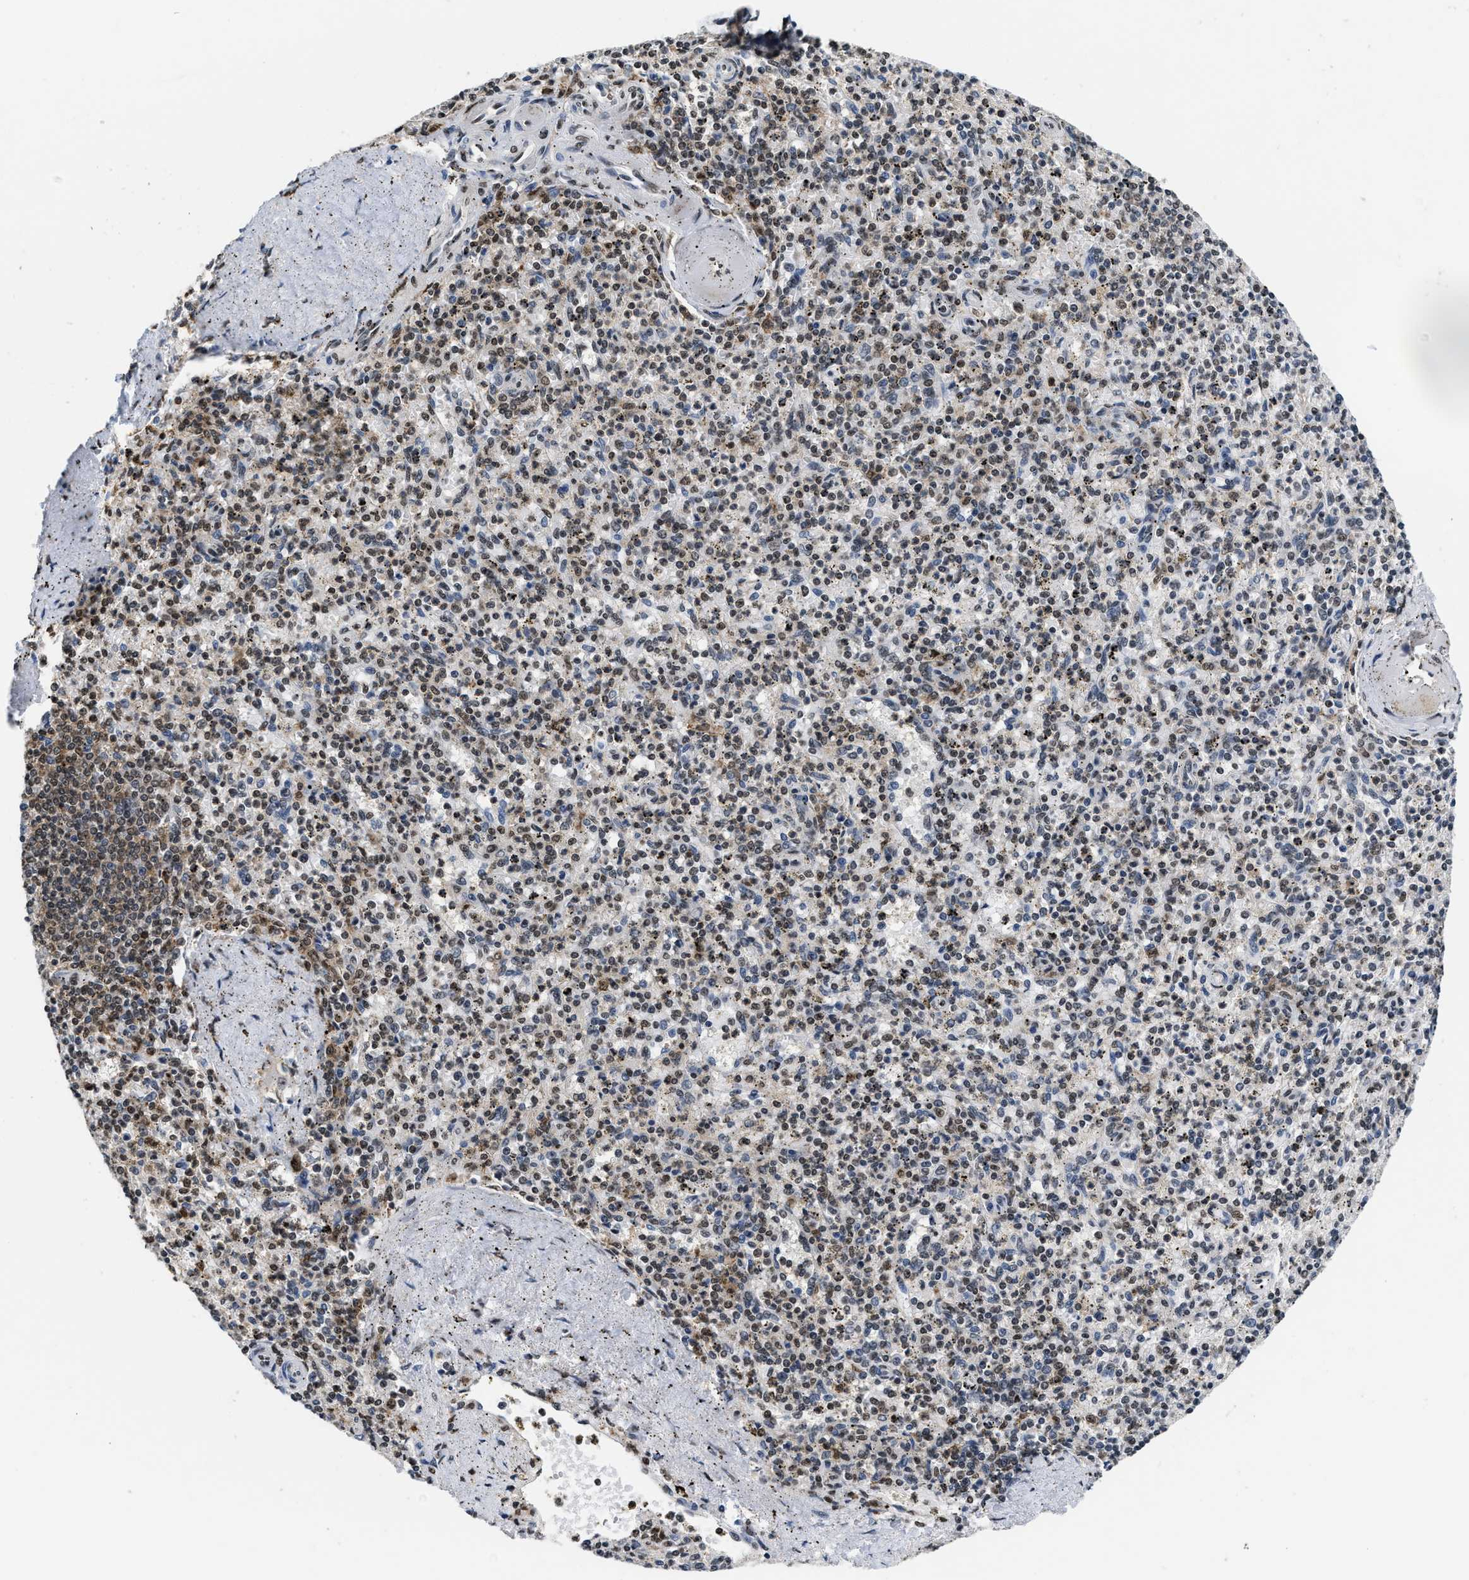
{"staining": {"intensity": "moderate", "quantity": "25%-75%", "location": "nuclear"}, "tissue": "spleen", "cell_type": "Cells in red pulp", "image_type": "normal", "snomed": [{"axis": "morphology", "description": "Normal tissue, NOS"}, {"axis": "topography", "description": "Spleen"}], "caption": "The histopathology image reveals immunohistochemical staining of unremarkable spleen. There is moderate nuclear positivity is identified in about 25%-75% of cells in red pulp. (brown staining indicates protein expression, while blue staining denotes nuclei).", "gene": "SUPT16H", "patient": {"sex": "male", "age": 72}}